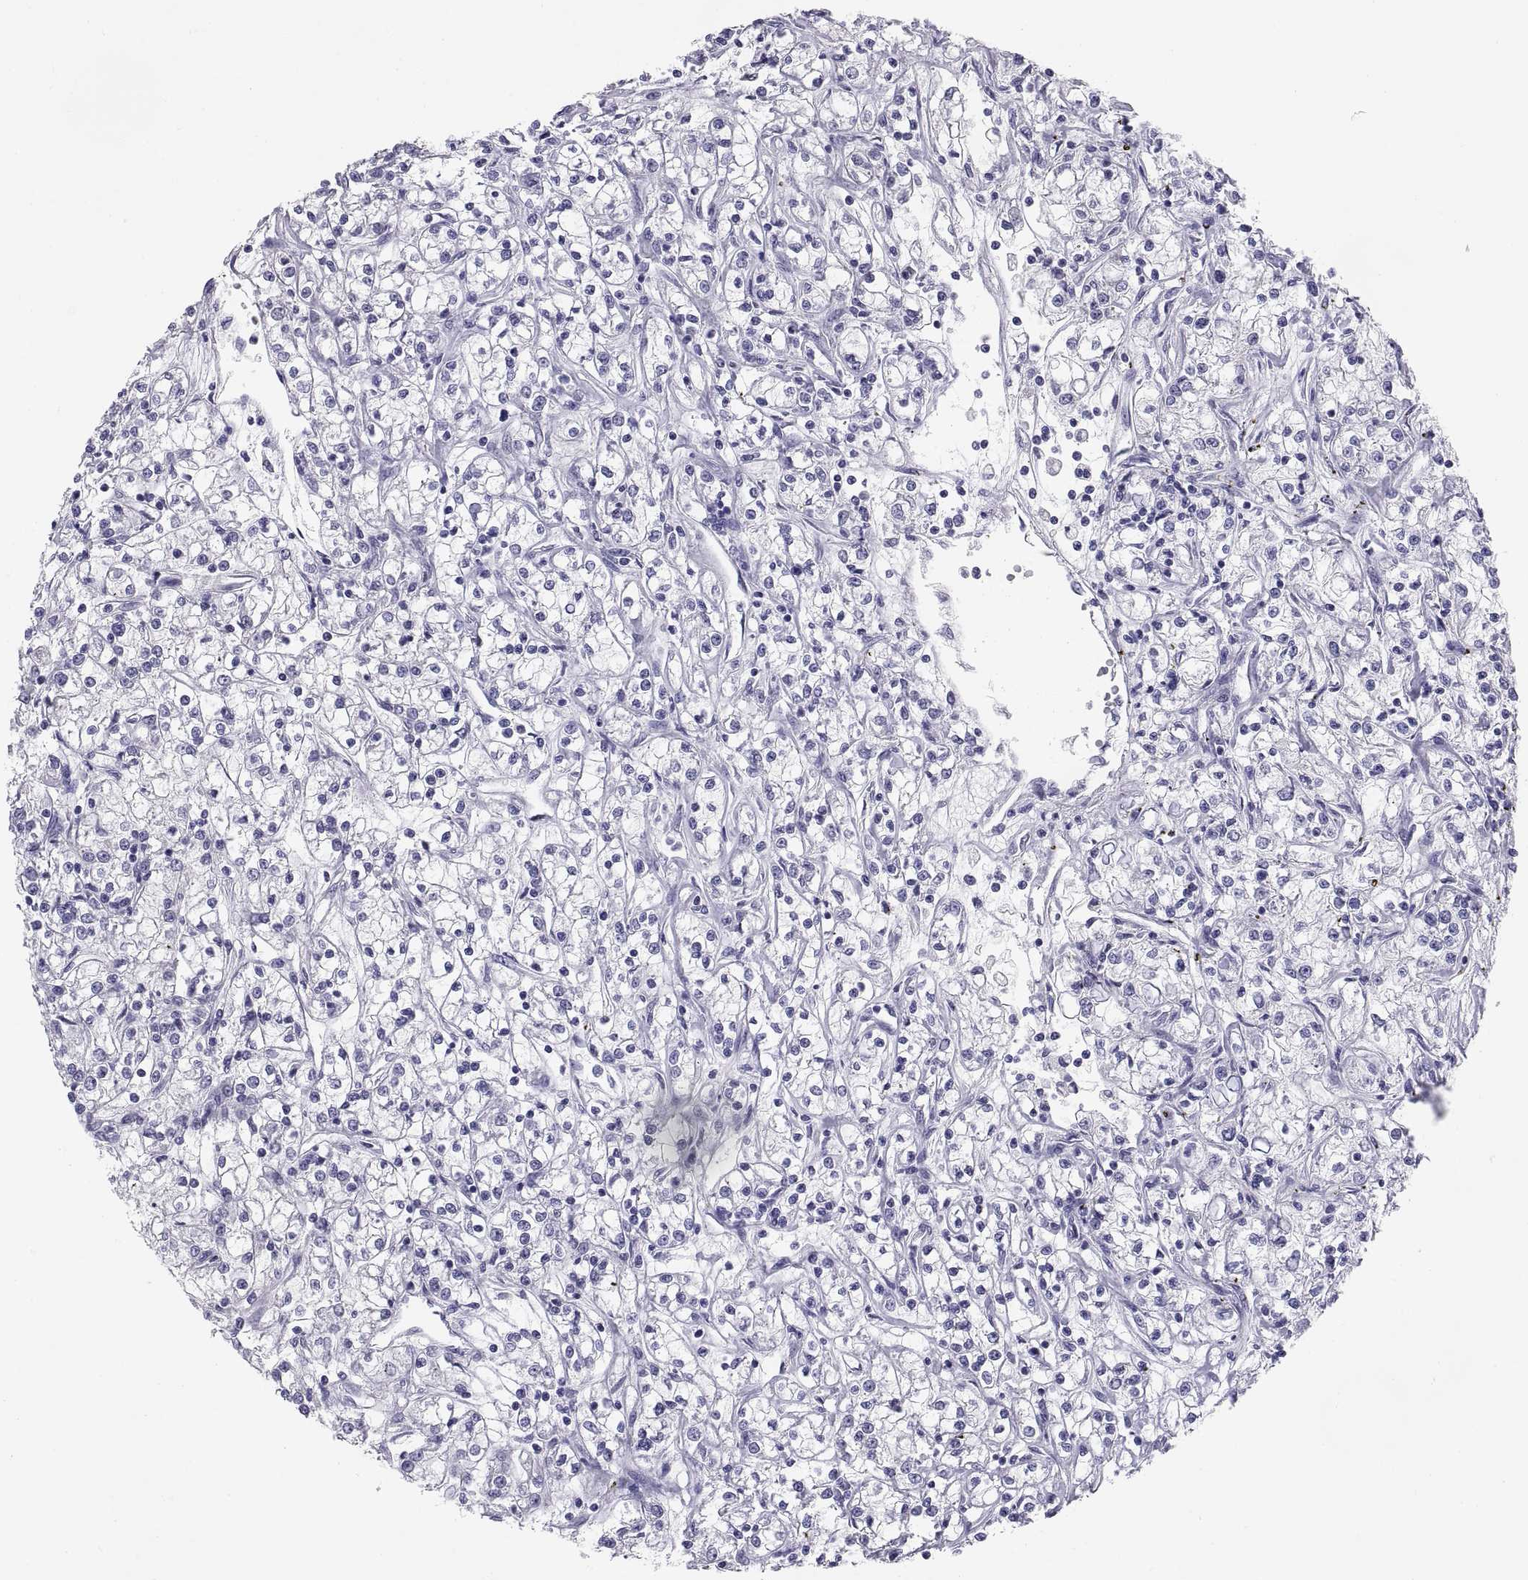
{"staining": {"intensity": "negative", "quantity": "none", "location": "none"}, "tissue": "renal cancer", "cell_type": "Tumor cells", "image_type": "cancer", "snomed": [{"axis": "morphology", "description": "Adenocarcinoma, NOS"}, {"axis": "topography", "description": "Kidney"}], "caption": "Tumor cells are negative for protein expression in human renal adenocarcinoma. (Stains: DAB immunohistochemistry with hematoxylin counter stain, Microscopy: brightfield microscopy at high magnification).", "gene": "TEX13A", "patient": {"sex": "female", "age": 59}}